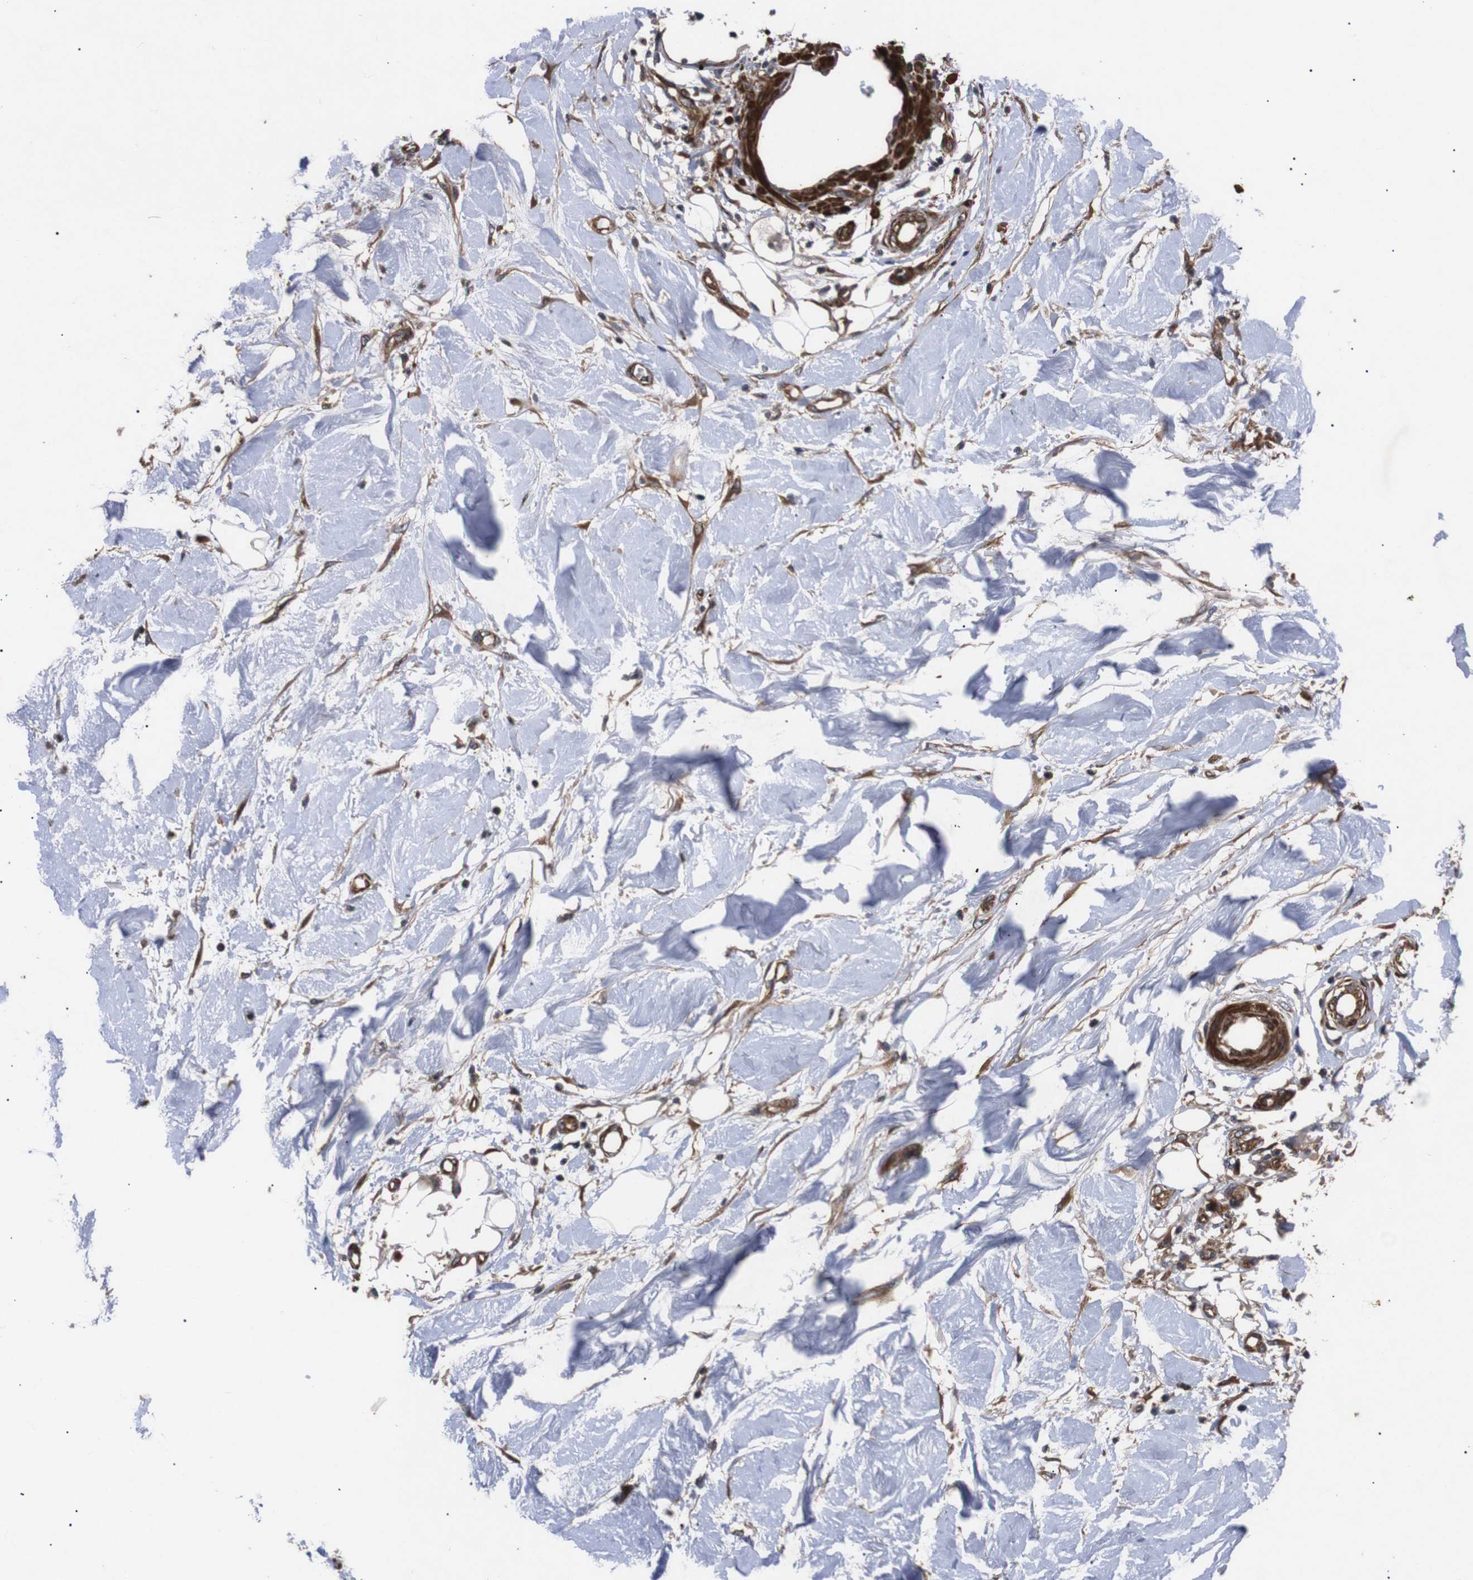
{"staining": {"intensity": "negative", "quantity": "none", "location": "none"}, "tissue": "adipose tissue", "cell_type": "Adipocytes", "image_type": "normal", "snomed": [{"axis": "morphology", "description": "Normal tissue, NOS"}, {"axis": "morphology", "description": "Squamous cell carcinoma, NOS"}, {"axis": "topography", "description": "Skin"}, {"axis": "topography", "description": "Peripheral nerve tissue"}], "caption": "Protein analysis of benign adipose tissue exhibits no significant expression in adipocytes.", "gene": "PAWR", "patient": {"sex": "male", "age": 83}}